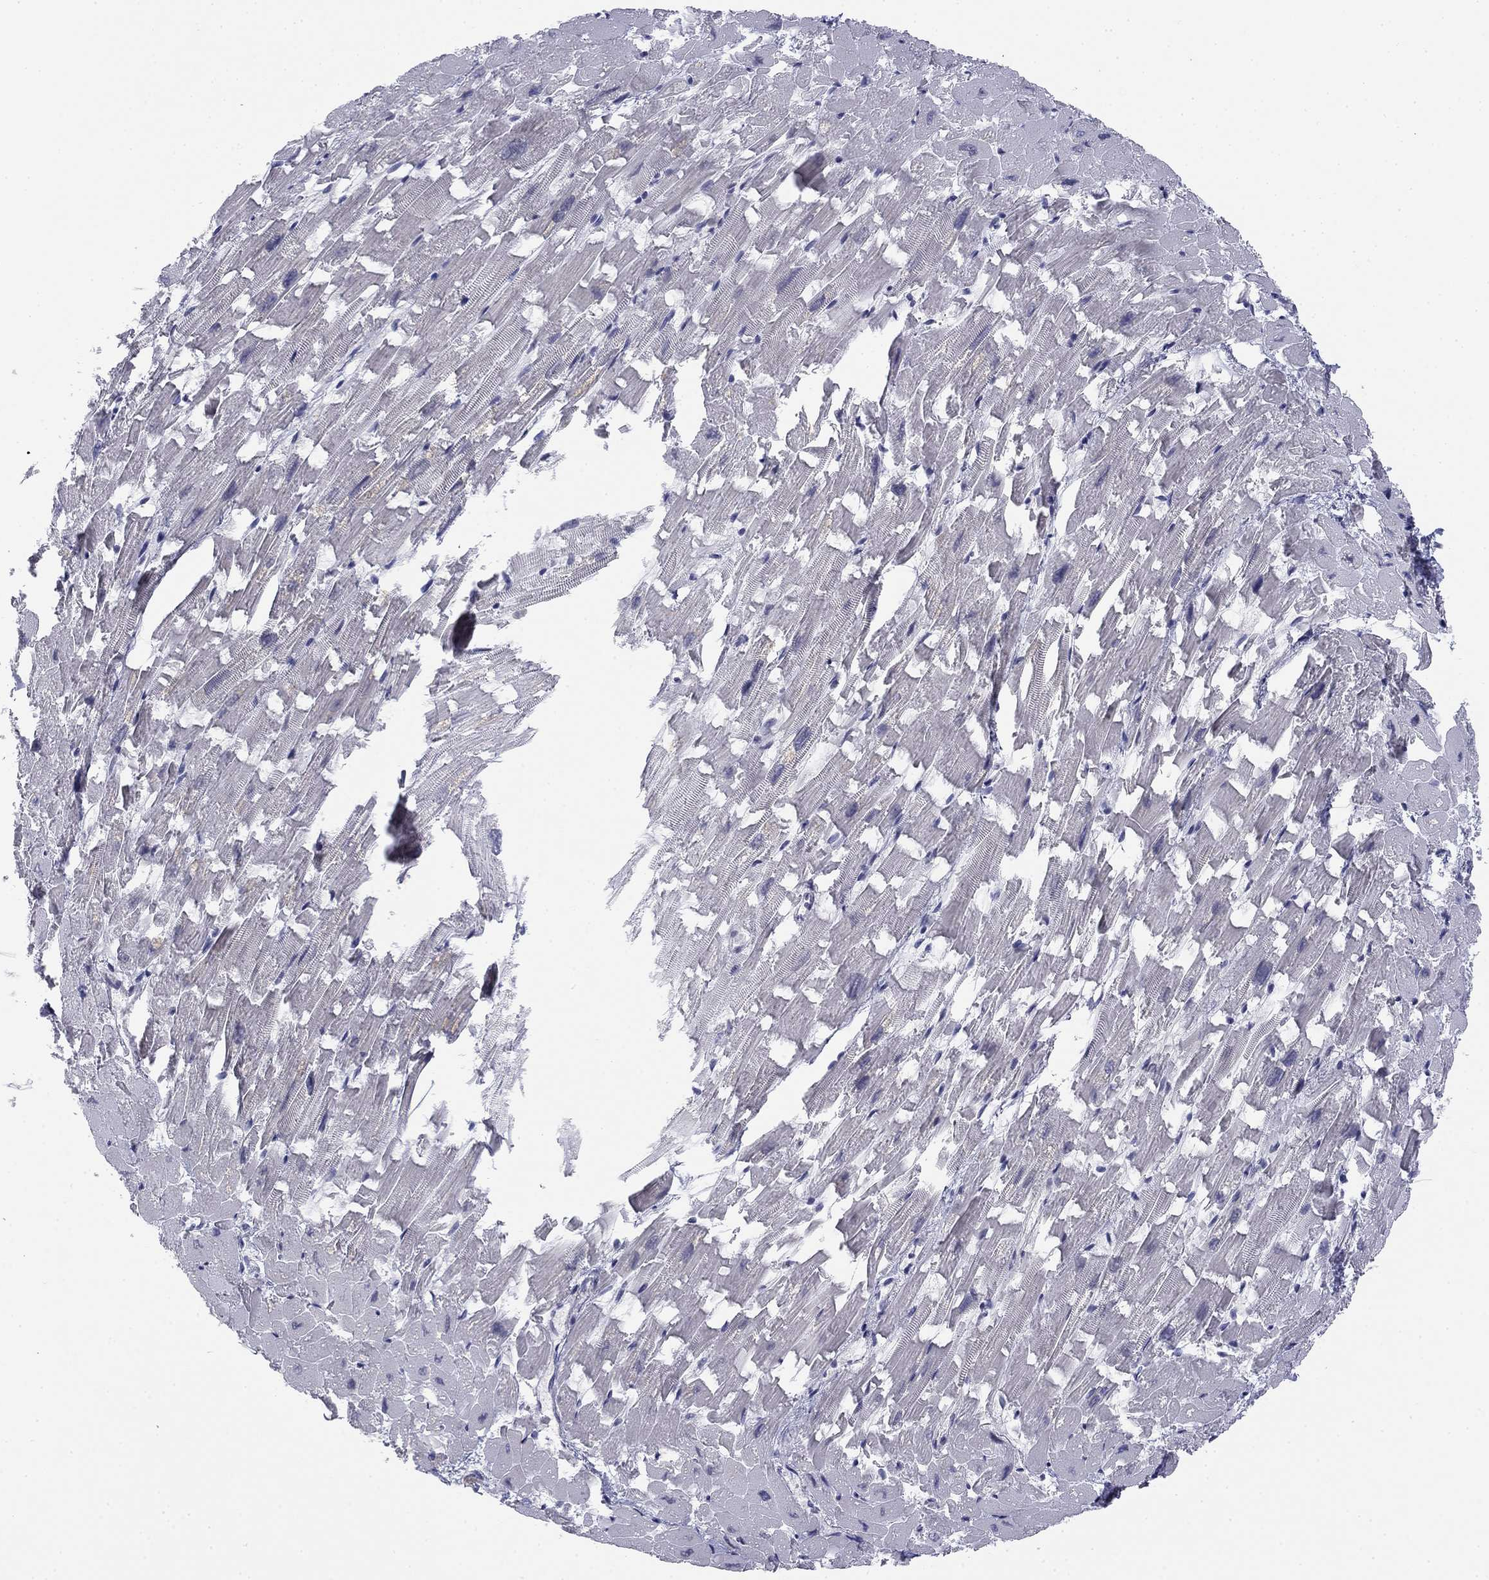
{"staining": {"intensity": "negative", "quantity": "none", "location": "none"}, "tissue": "heart muscle", "cell_type": "Cardiomyocytes", "image_type": "normal", "snomed": [{"axis": "morphology", "description": "Normal tissue, NOS"}, {"axis": "topography", "description": "Heart"}], "caption": "Cardiomyocytes show no significant protein expression in unremarkable heart muscle. (Stains: DAB immunohistochemistry with hematoxylin counter stain, Microscopy: brightfield microscopy at high magnification).", "gene": "TIGD4", "patient": {"sex": "female", "age": 64}}